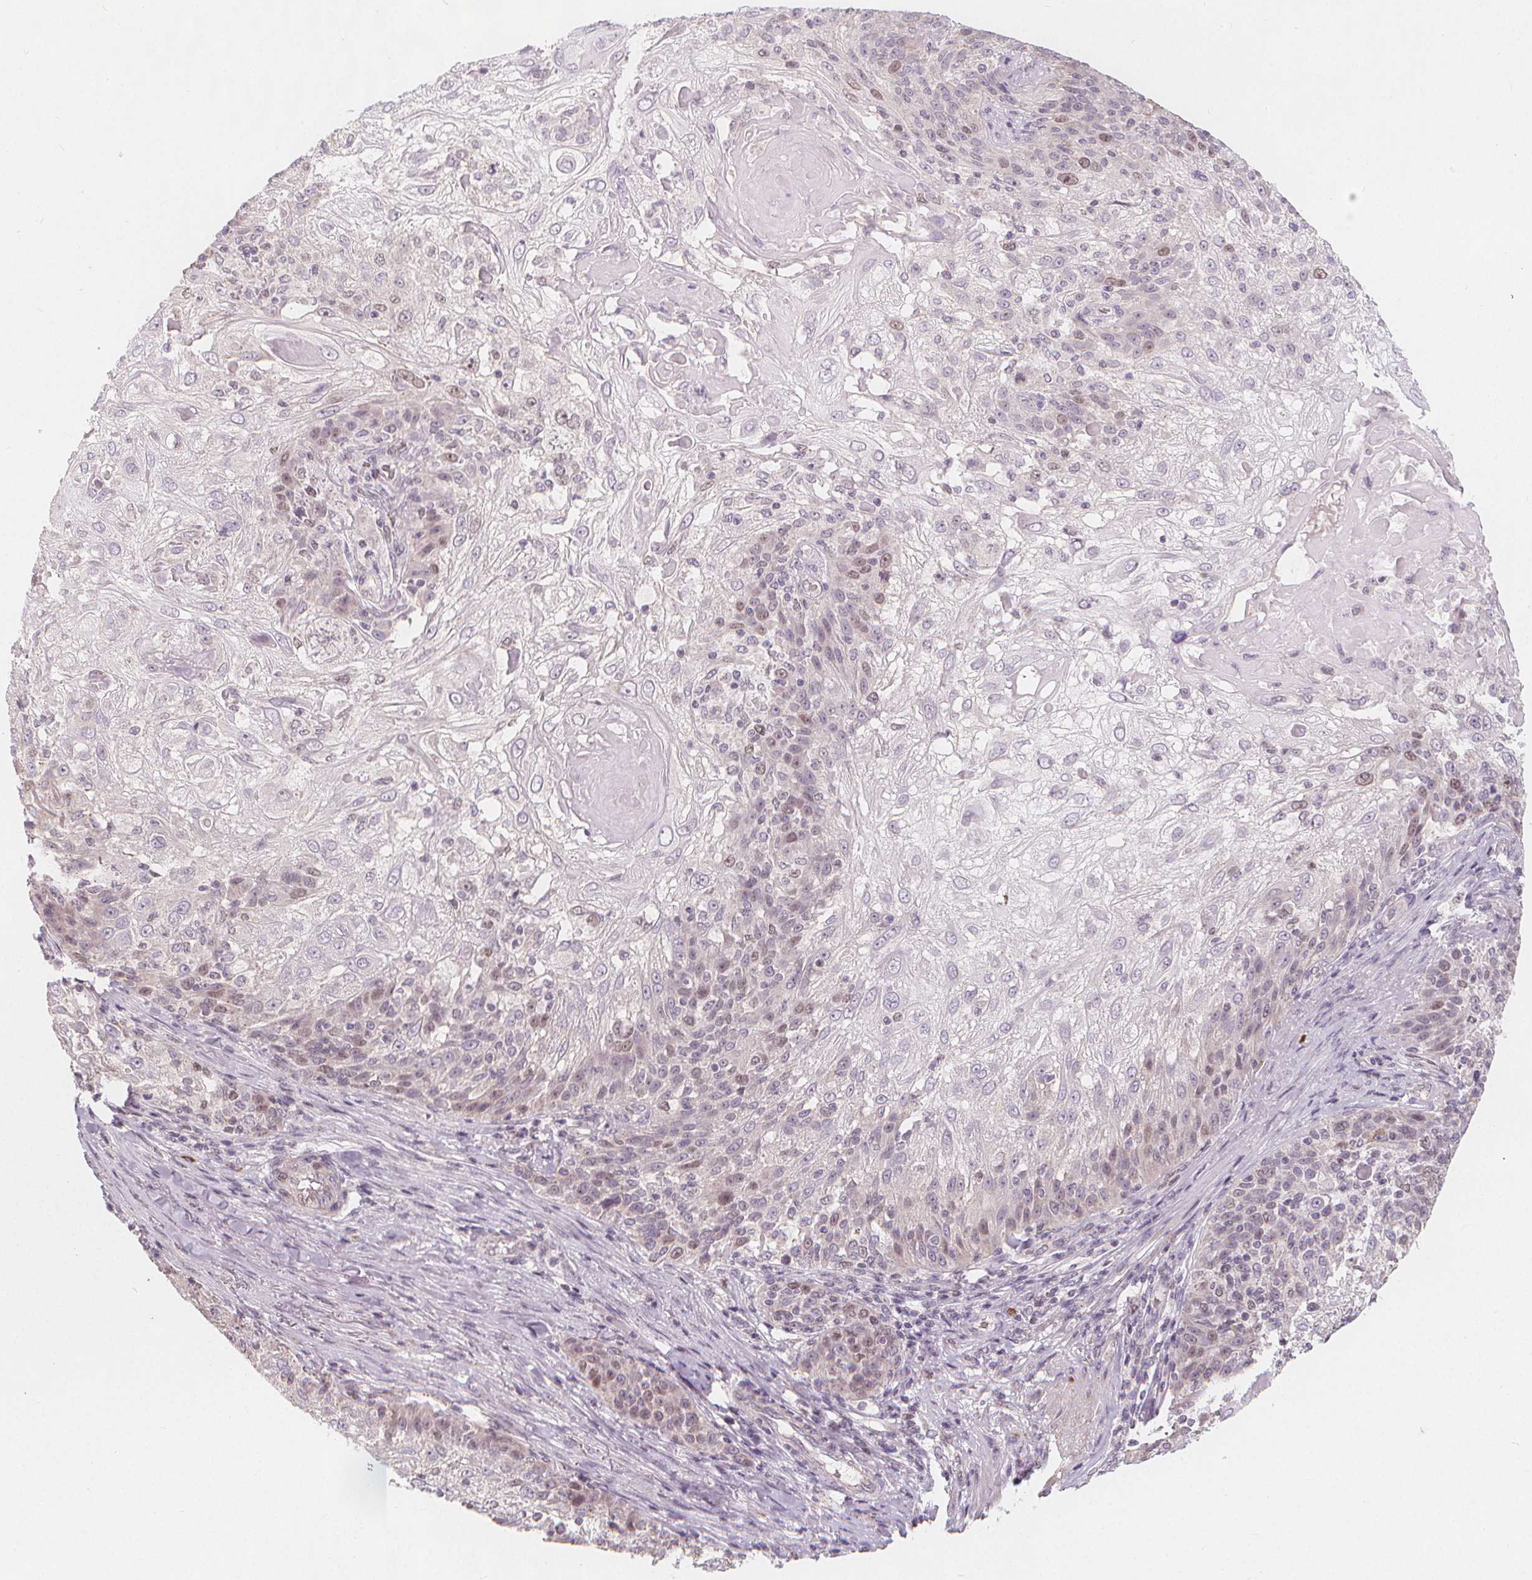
{"staining": {"intensity": "weak", "quantity": "<25%", "location": "nuclear"}, "tissue": "skin cancer", "cell_type": "Tumor cells", "image_type": "cancer", "snomed": [{"axis": "morphology", "description": "Normal tissue, NOS"}, {"axis": "morphology", "description": "Squamous cell carcinoma, NOS"}, {"axis": "topography", "description": "Skin"}], "caption": "The immunohistochemistry (IHC) image has no significant staining in tumor cells of squamous cell carcinoma (skin) tissue.", "gene": "TIPIN", "patient": {"sex": "female", "age": 83}}